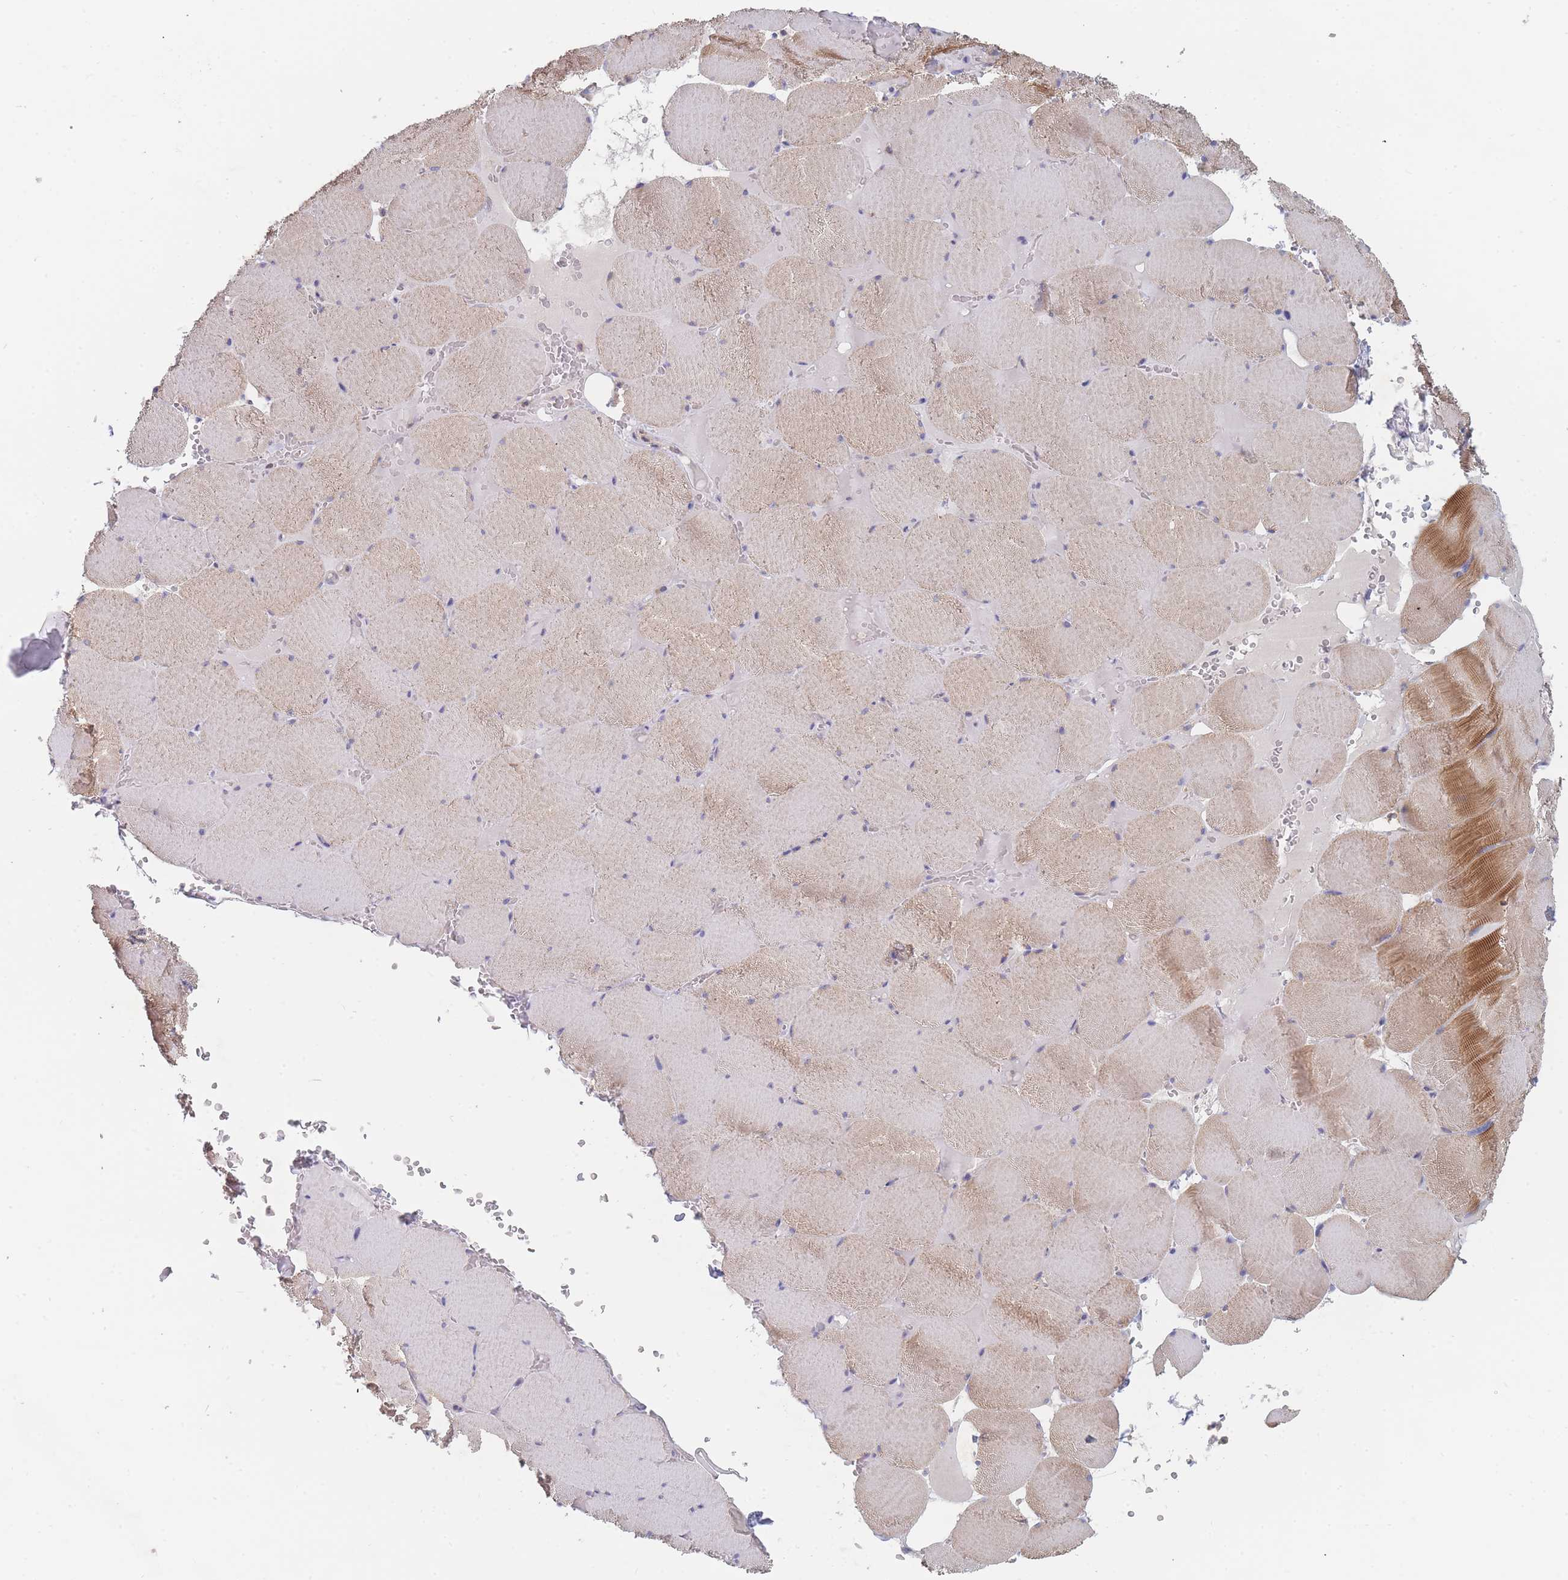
{"staining": {"intensity": "moderate", "quantity": "<25%", "location": "cytoplasmic/membranous"}, "tissue": "skeletal muscle", "cell_type": "Myocytes", "image_type": "normal", "snomed": [{"axis": "morphology", "description": "Normal tissue, NOS"}, {"axis": "topography", "description": "Skeletal muscle"}, {"axis": "topography", "description": "Head-Neck"}], "caption": "Immunohistochemistry (IHC) (DAB (3,3'-diaminobenzidine)) staining of benign human skeletal muscle exhibits moderate cytoplasmic/membranous protein staining in approximately <25% of myocytes. The staining was performed using DAB to visualize the protein expression in brown, while the nuclei were stained in blue with hematoxylin (Magnification: 20x).", "gene": "PPP6C", "patient": {"sex": "male", "age": 66}}